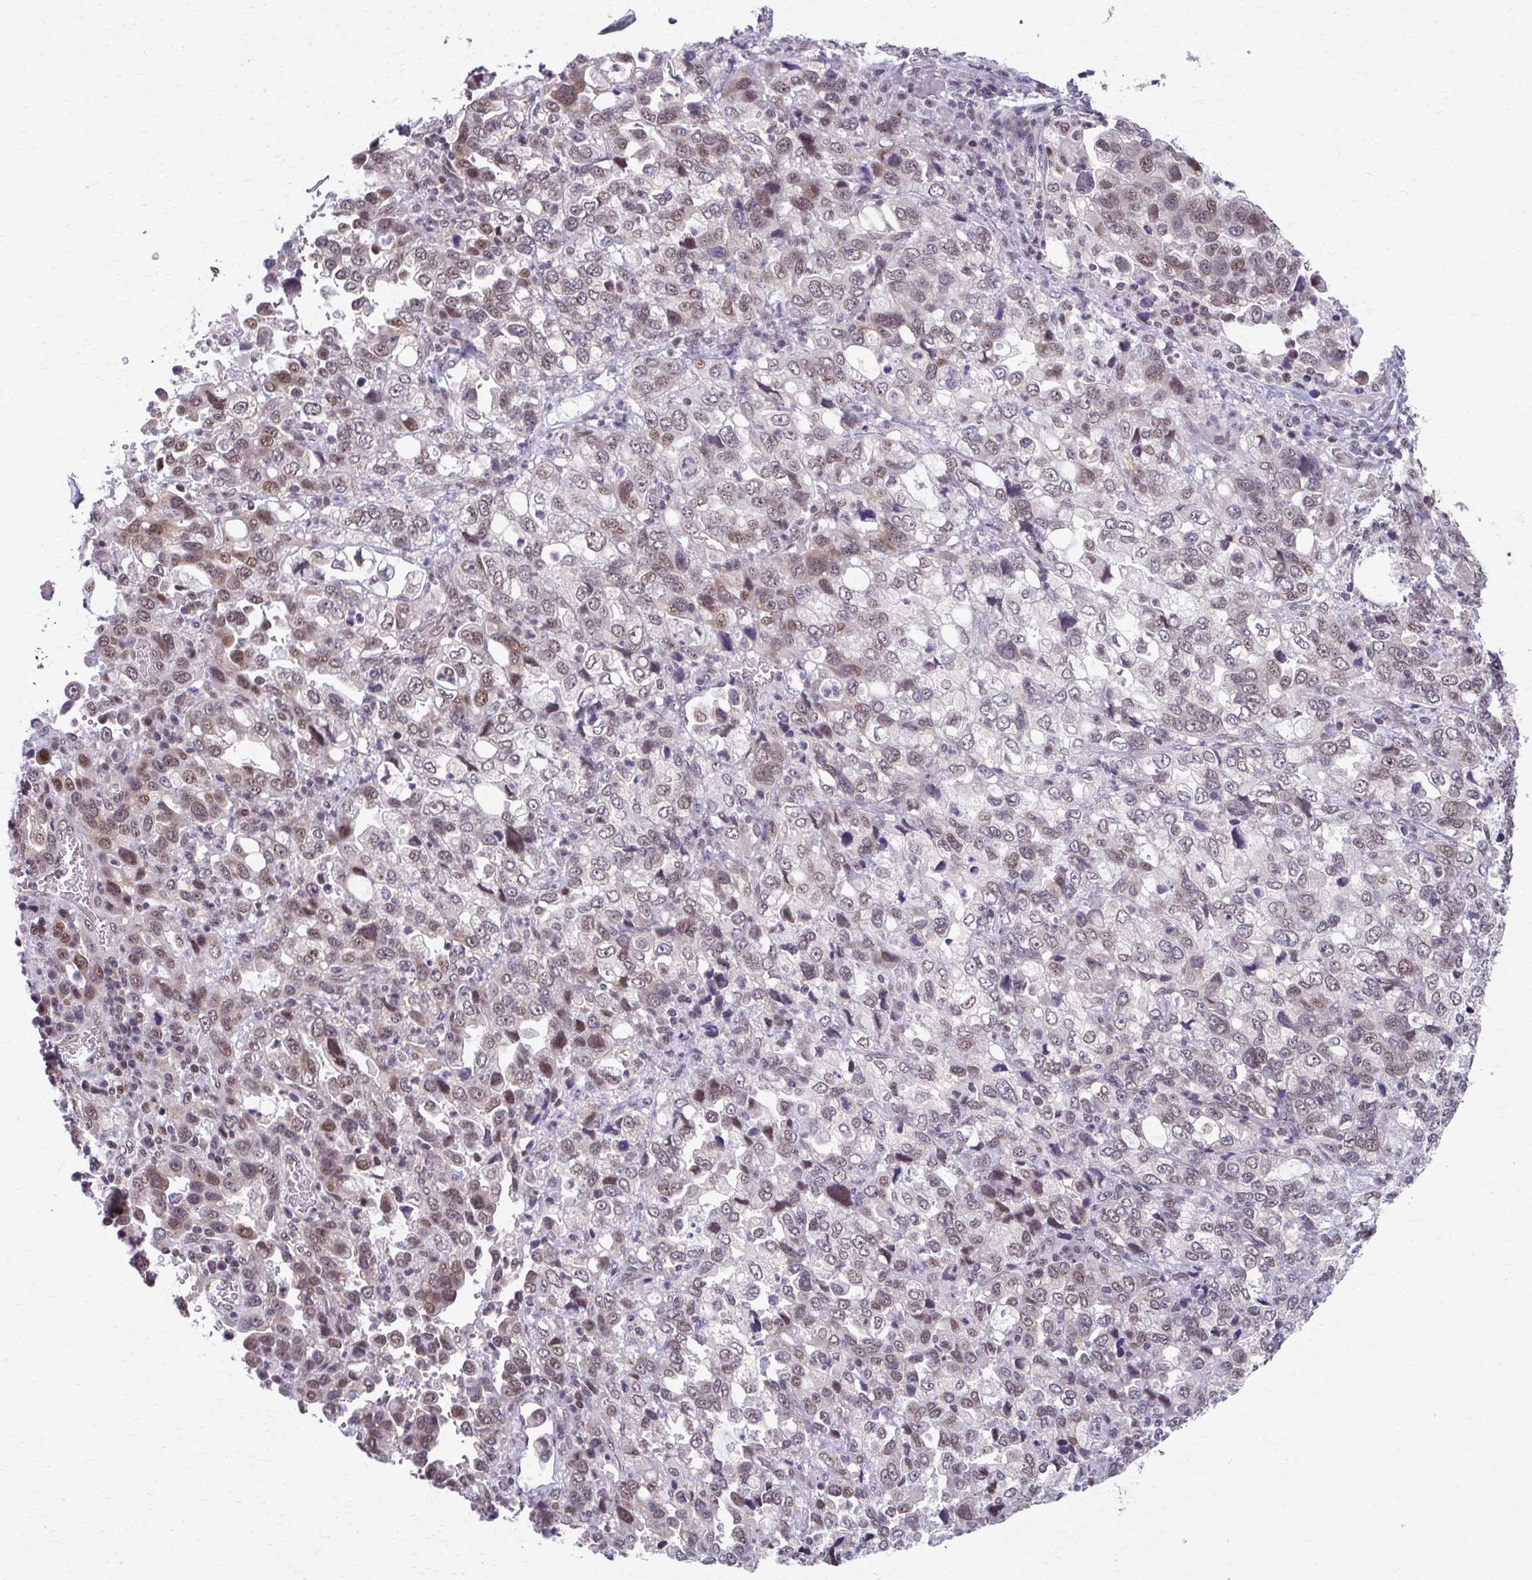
{"staining": {"intensity": "moderate", "quantity": "25%-75%", "location": "cytoplasmic/membranous,nuclear"}, "tissue": "stomach cancer", "cell_type": "Tumor cells", "image_type": "cancer", "snomed": [{"axis": "morphology", "description": "Adenocarcinoma, NOS"}, {"axis": "topography", "description": "Stomach, upper"}], "caption": "A medium amount of moderate cytoplasmic/membranous and nuclear positivity is present in approximately 25%-75% of tumor cells in stomach adenocarcinoma tissue.", "gene": "SETBP1", "patient": {"sex": "female", "age": 81}}